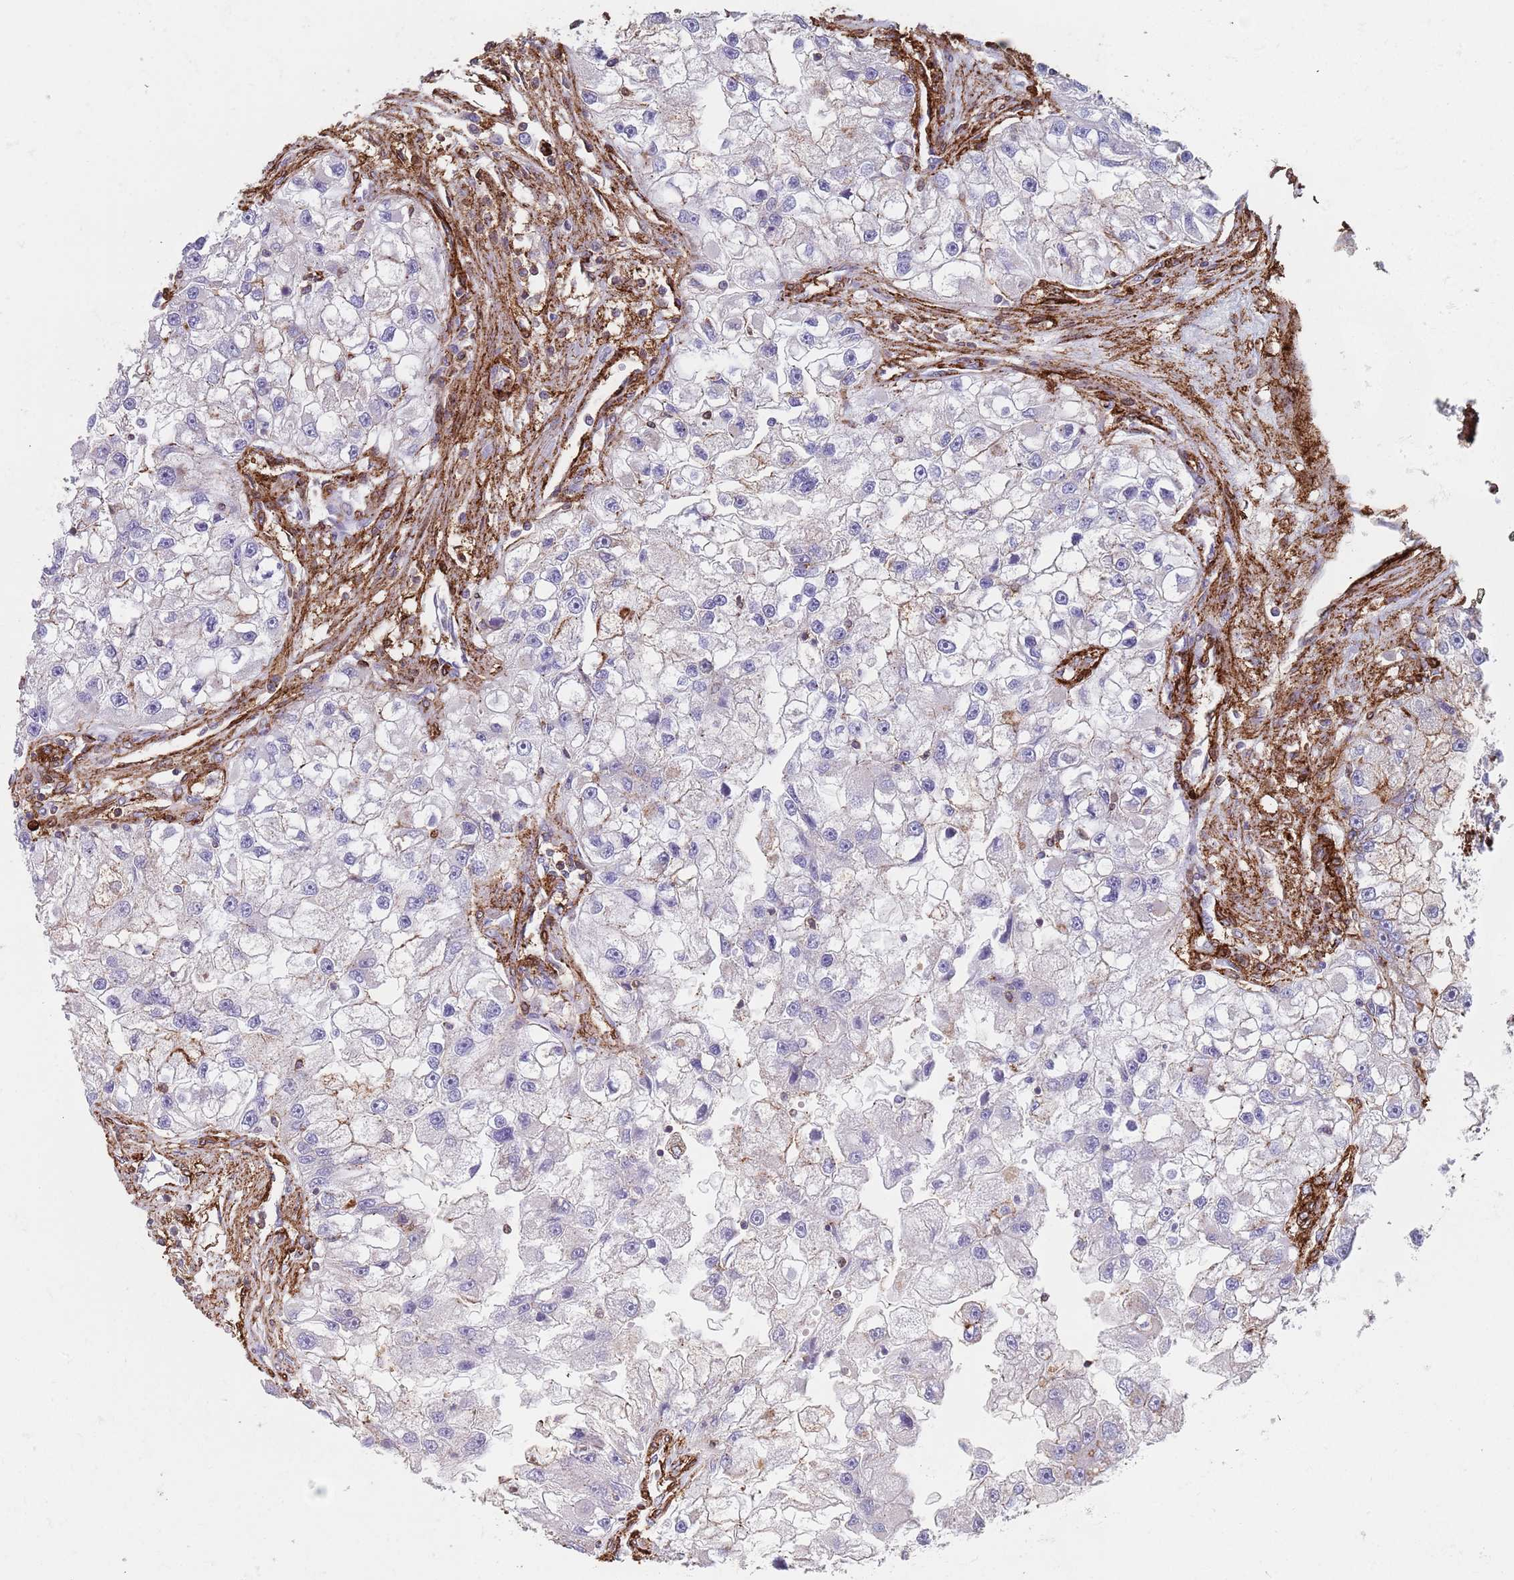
{"staining": {"intensity": "negative", "quantity": "none", "location": "none"}, "tissue": "renal cancer", "cell_type": "Tumor cells", "image_type": "cancer", "snomed": [{"axis": "morphology", "description": "Adenocarcinoma, NOS"}, {"axis": "topography", "description": "Kidney"}], "caption": "IHC micrograph of renal cancer stained for a protein (brown), which demonstrates no staining in tumor cells.", "gene": "RNF144A", "patient": {"sex": "male", "age": 63}}